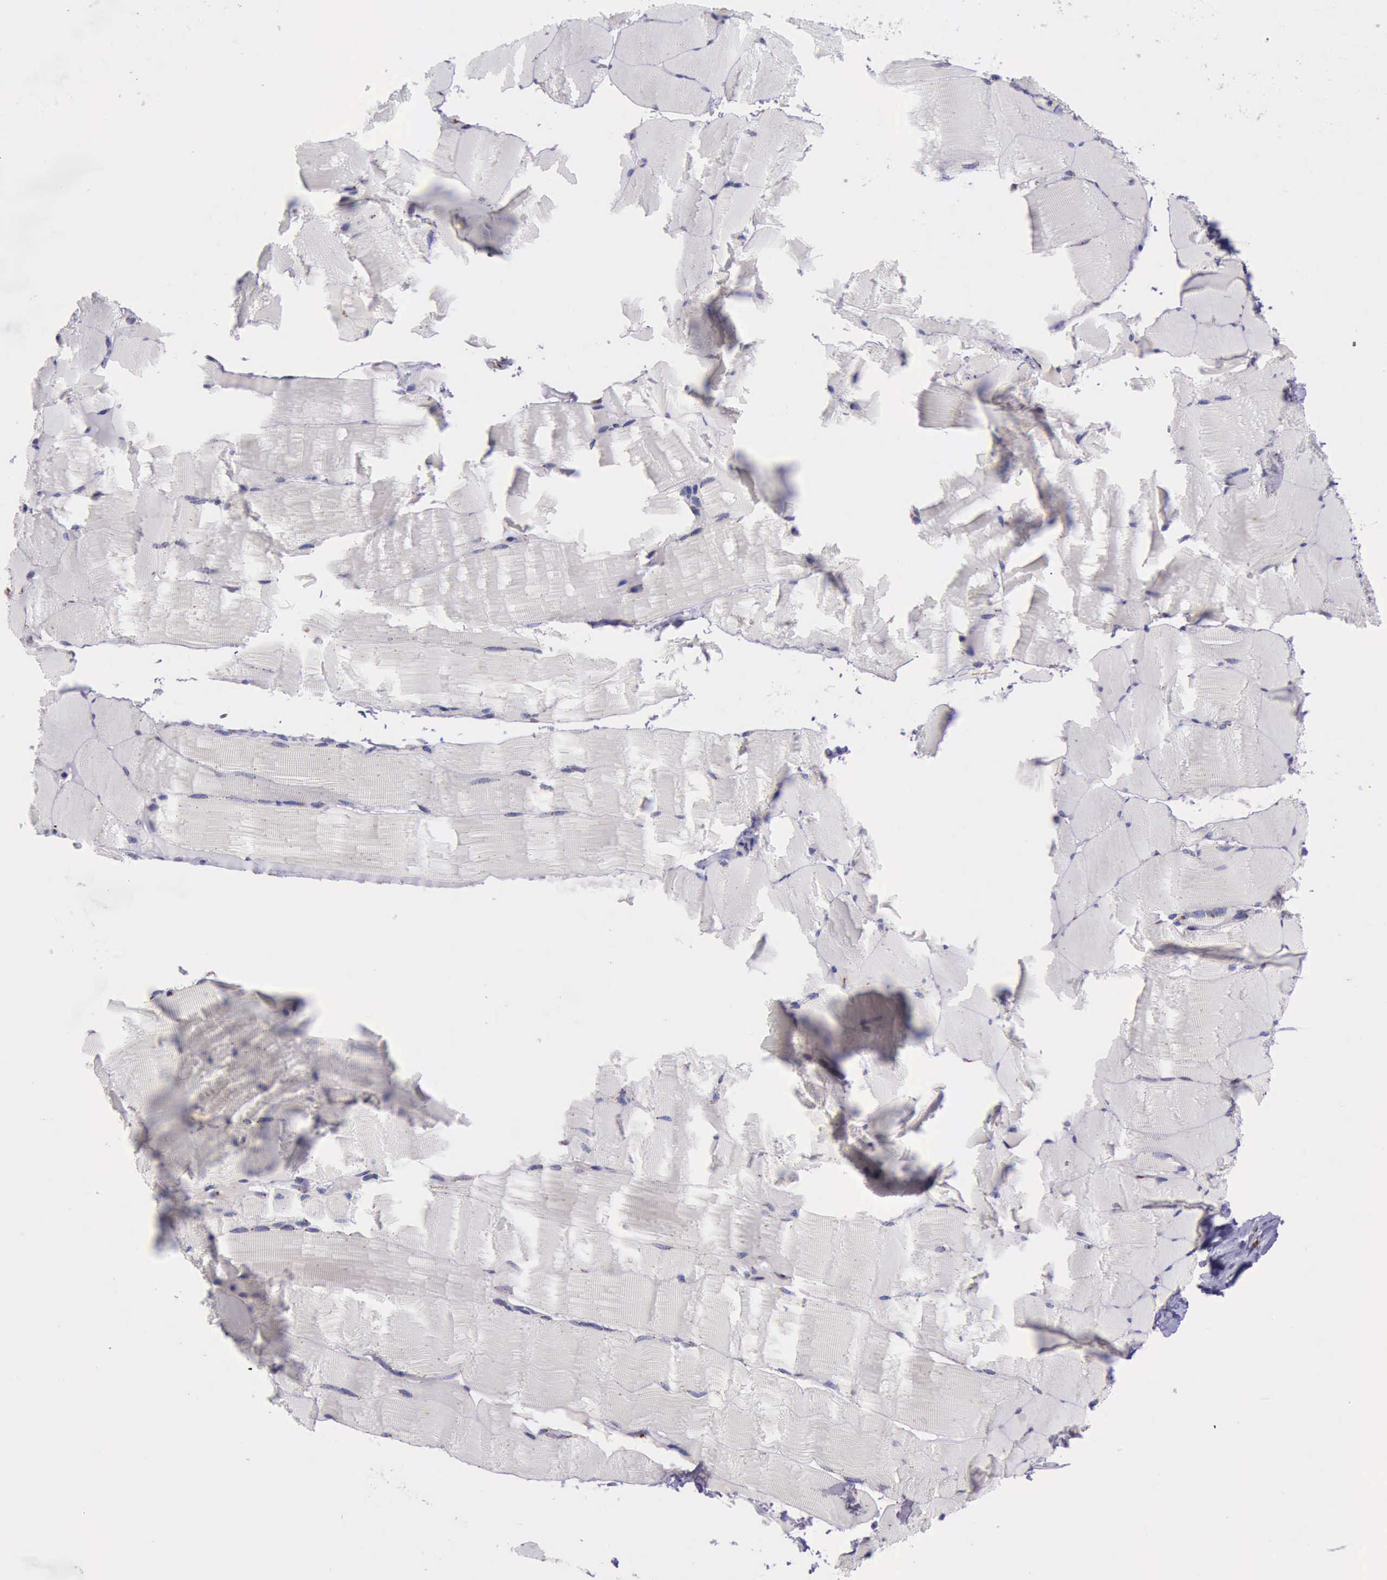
{"staining": {"intensity": "negative", "quantity": "none", "location": "none"}, "tissue": "skeletal muscle", "cell_type": "Myocytes", "image_type": "normal", "snomed": [{"axis": "morphology", "description": "Normal tissue, NOS"}, {"axis": "topography", "description": "Skeletal muscle"}], "caption": "DAB (3,3'-diaminobenzidine) immunohistochemical staining of normal human skeletal muscle displays no significant positivity in myocytes. Nuclei are stained in blue.", "gene": "GOLGA5", "patient": {"sex": "male", "age": 62}}